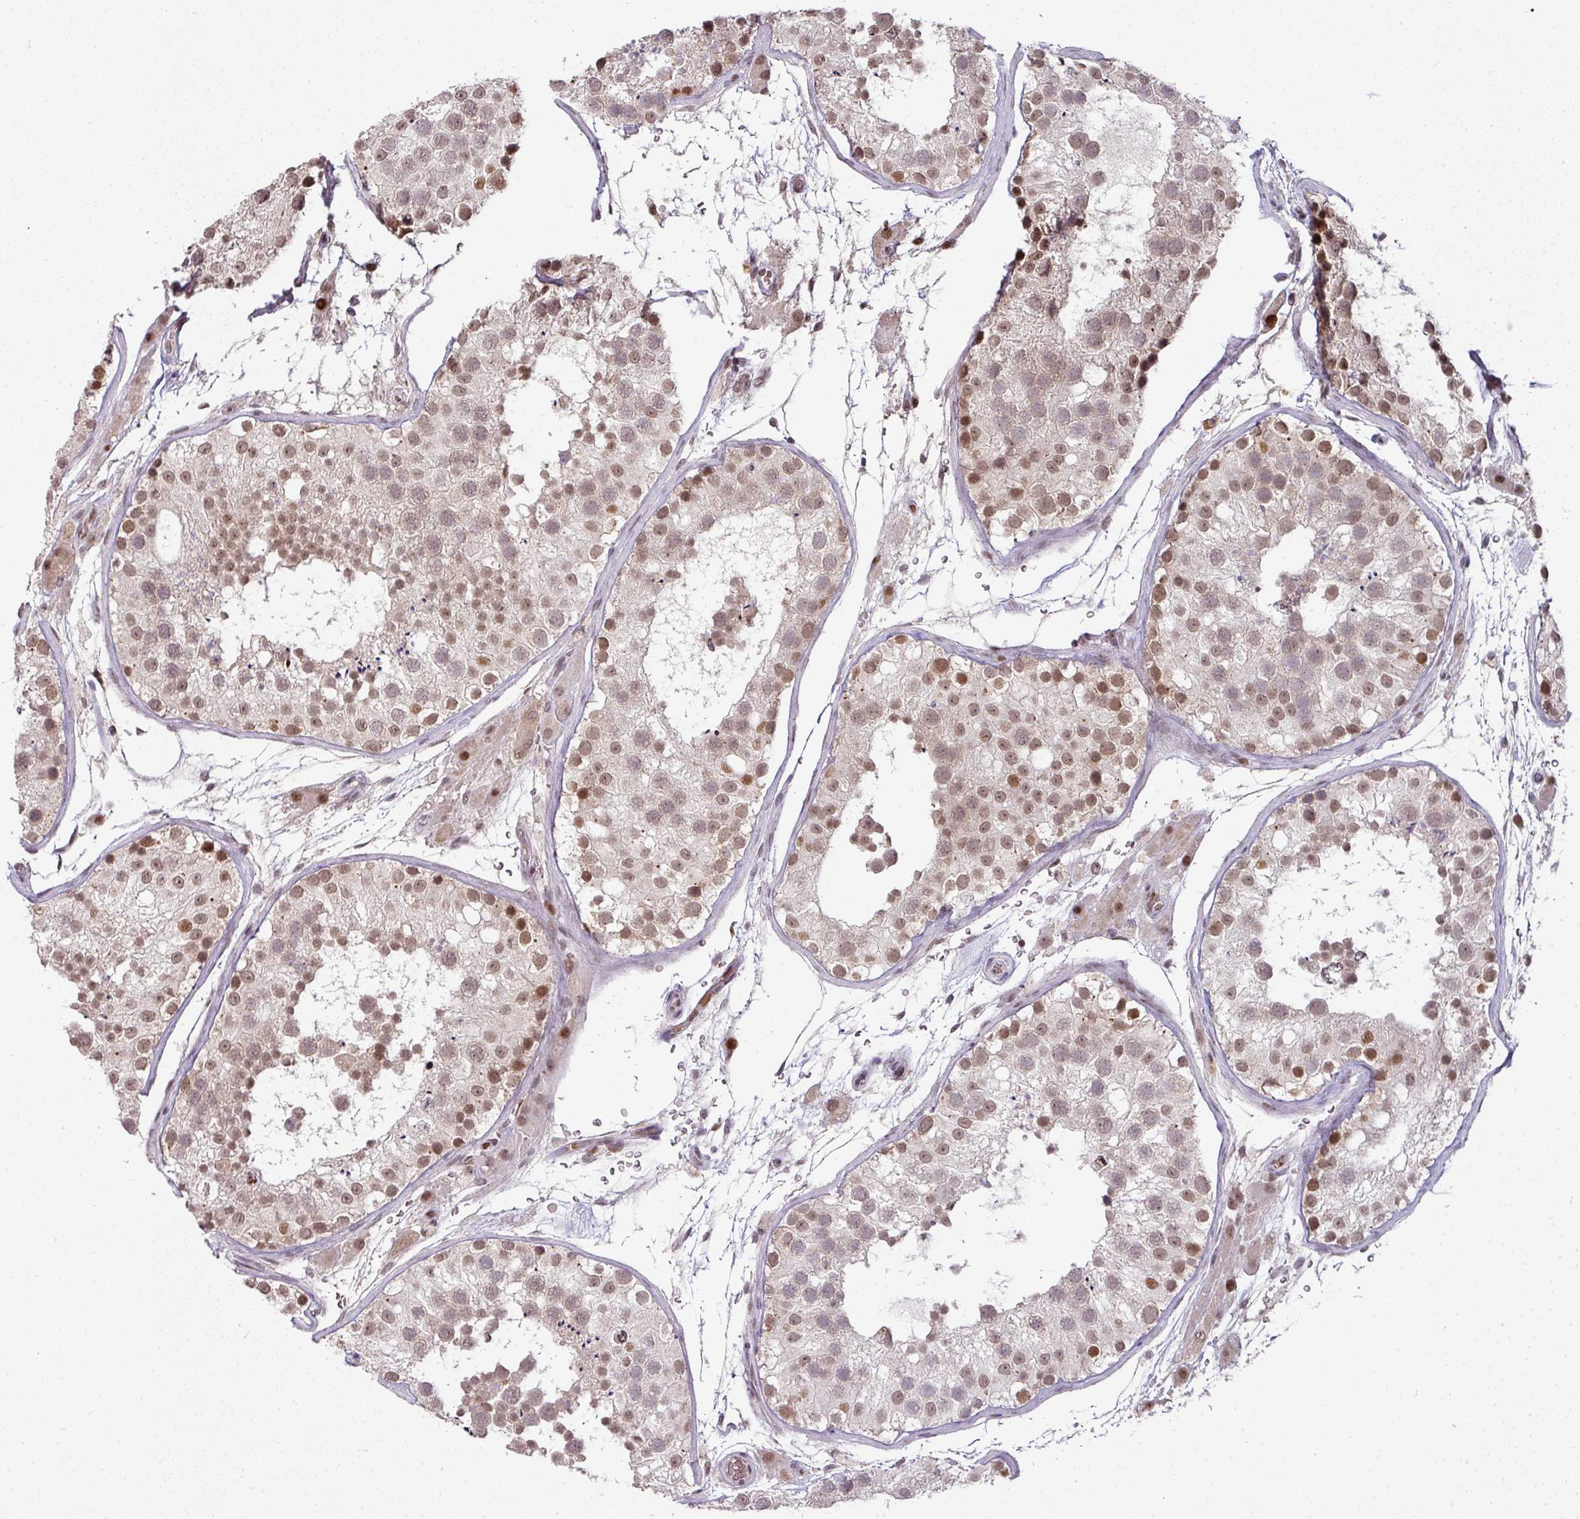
{"staining": {"intensity": "moderate", "quantity": ">75%", "location": "nuclear"}, "tissue": "testis", "cell_type": "Cells in seminiferous ducts", "image_type": "normal", "snomed": [{"axis": "morphology", "description": "Normal tissue, NOS"}, {"axis": "topography", "description": "Testis"}], "caption": "Cells in seminiferous ducts demonstrate moderate nuclear staining in about >75% of cells in unremarkable testis.", "gene": "NEIL1", "patient": {"sex": "male", "age": 26}}